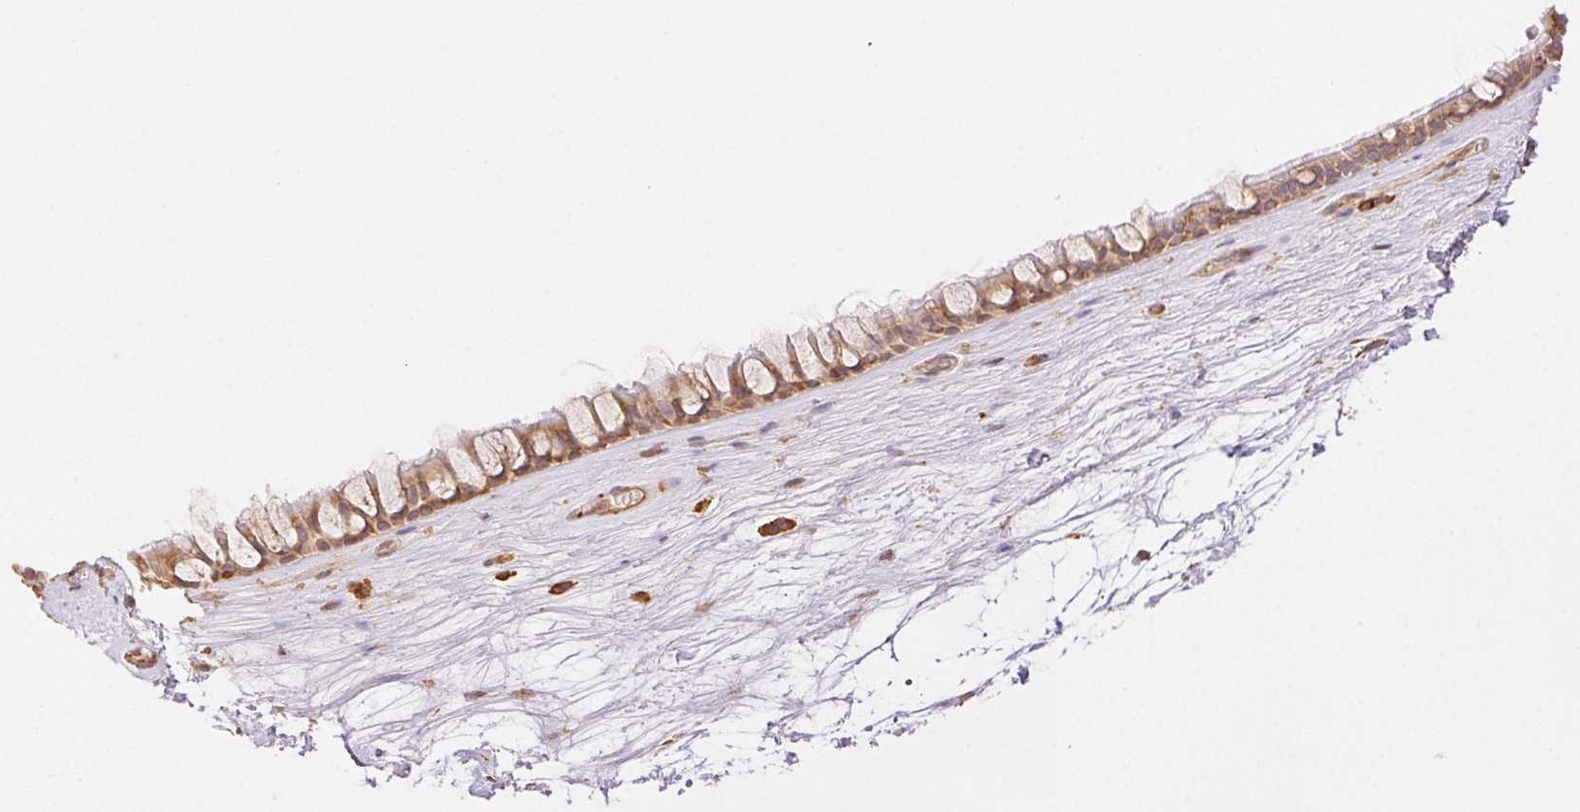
{"staining": {"intensity": "moderate", "quantity": ">75%", "location": "cytoplasmic/membranous"}, "tissue": "nasopharynx", "cell_type": "Respiratory epithelial cells", "image_type": "normal", "snomed": [{"axis": "morphology", "description": "Normal tissue, NOS"}, {"axis": "topography", "description": "Nasopharynx"}], "caption": "Benign nasopharynx exhibits moderate cytoplasmic/membranous expression in approximately >75% of respiratory epithelial cells, visualized by immunohistochemistry.", "gene": "ENTREP1", "patient": {"sex": "male", "age": 68}}